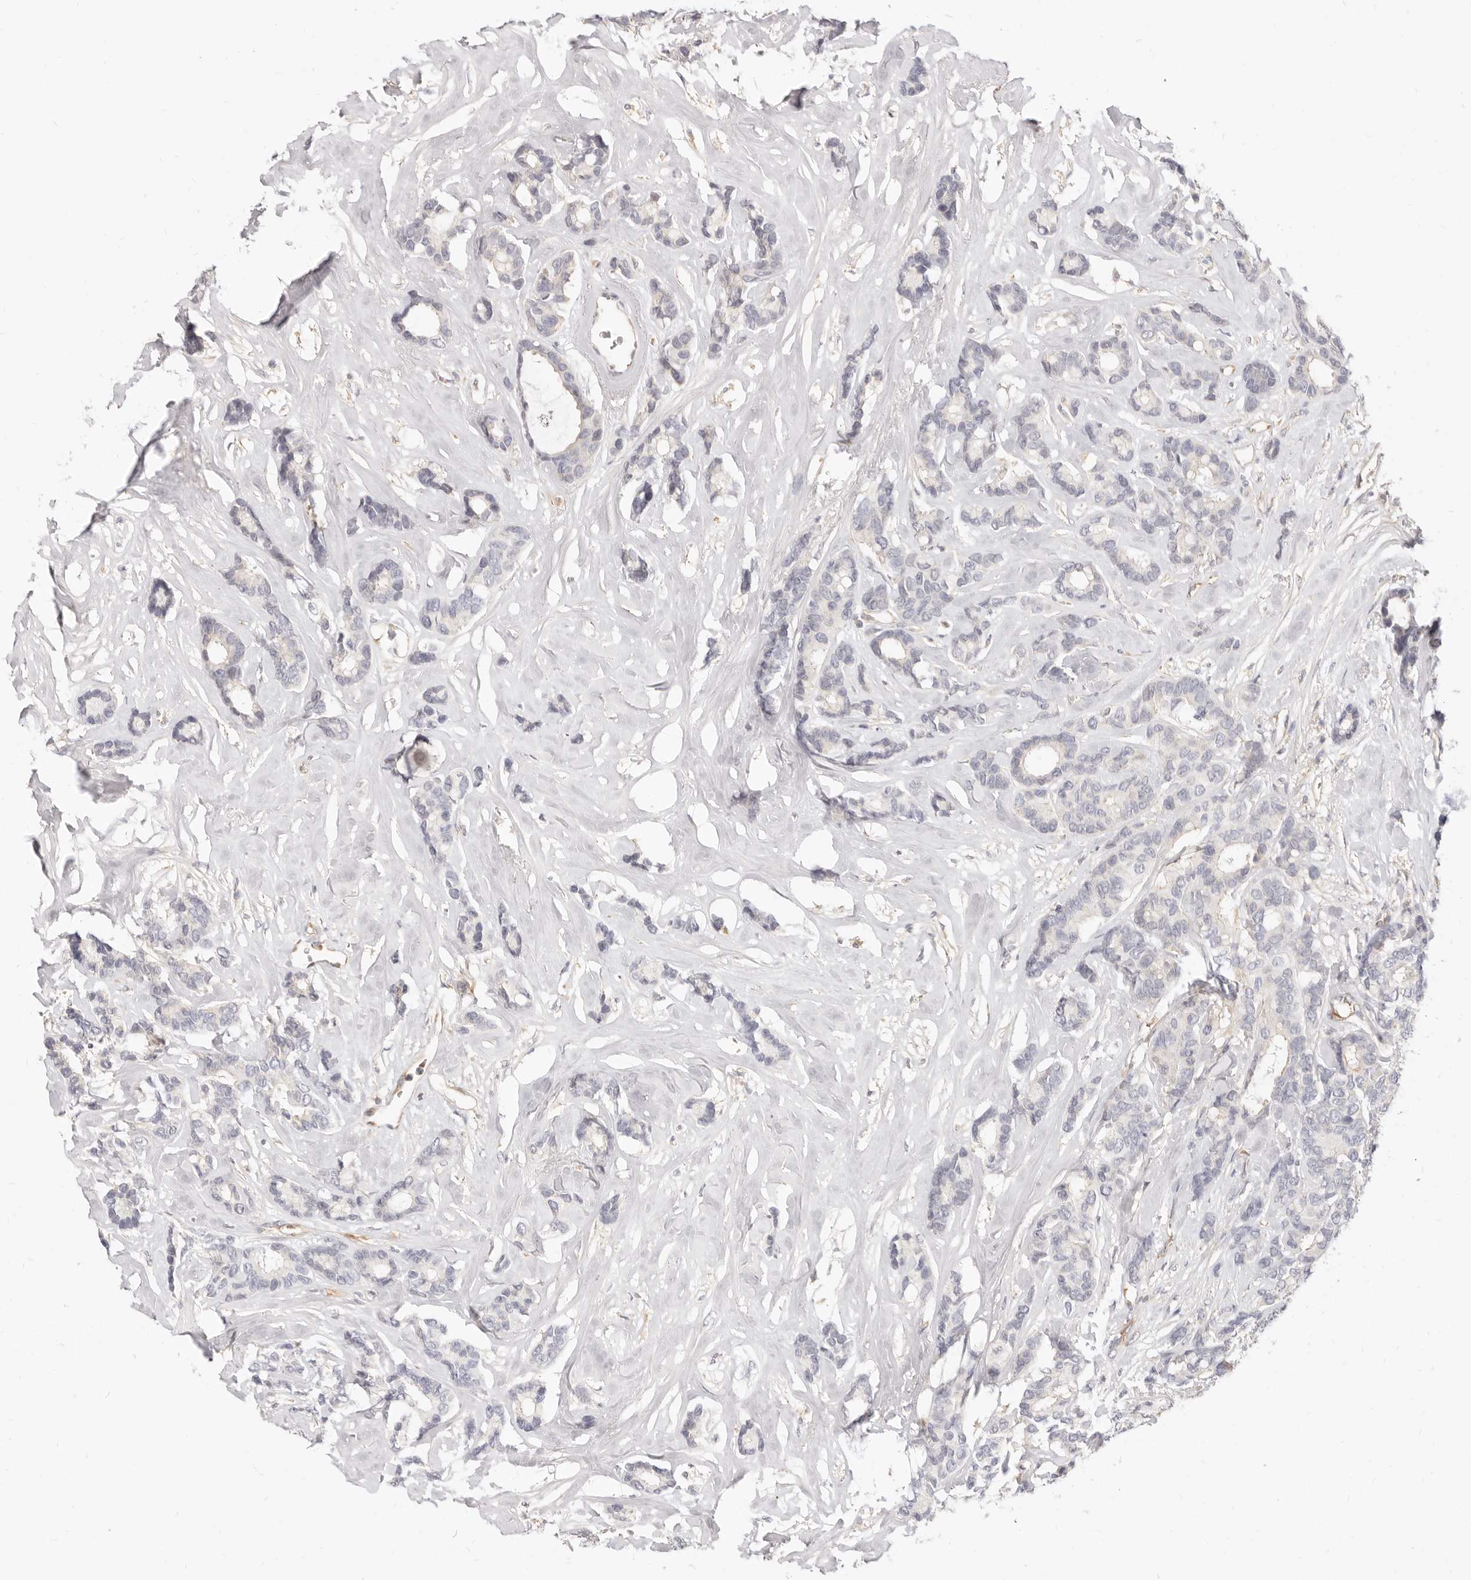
{"staining": {"intensity": "negative", "quantity": "none", "location": "none"}, "tissue": "breast cancer", "cell_type": "Tumor cells", "image_type": "cancer", "snomed": [{"axis": "morphology", "description": "Duct carcinoma"}, {"axis": "topography", "description": "Breast"}], "caption": "The image displays no staining of tumor cells in breast invasive ductal carcinoma.", "gene": "LTB4R2", "patient": {"sex": "female", "age": 87}}